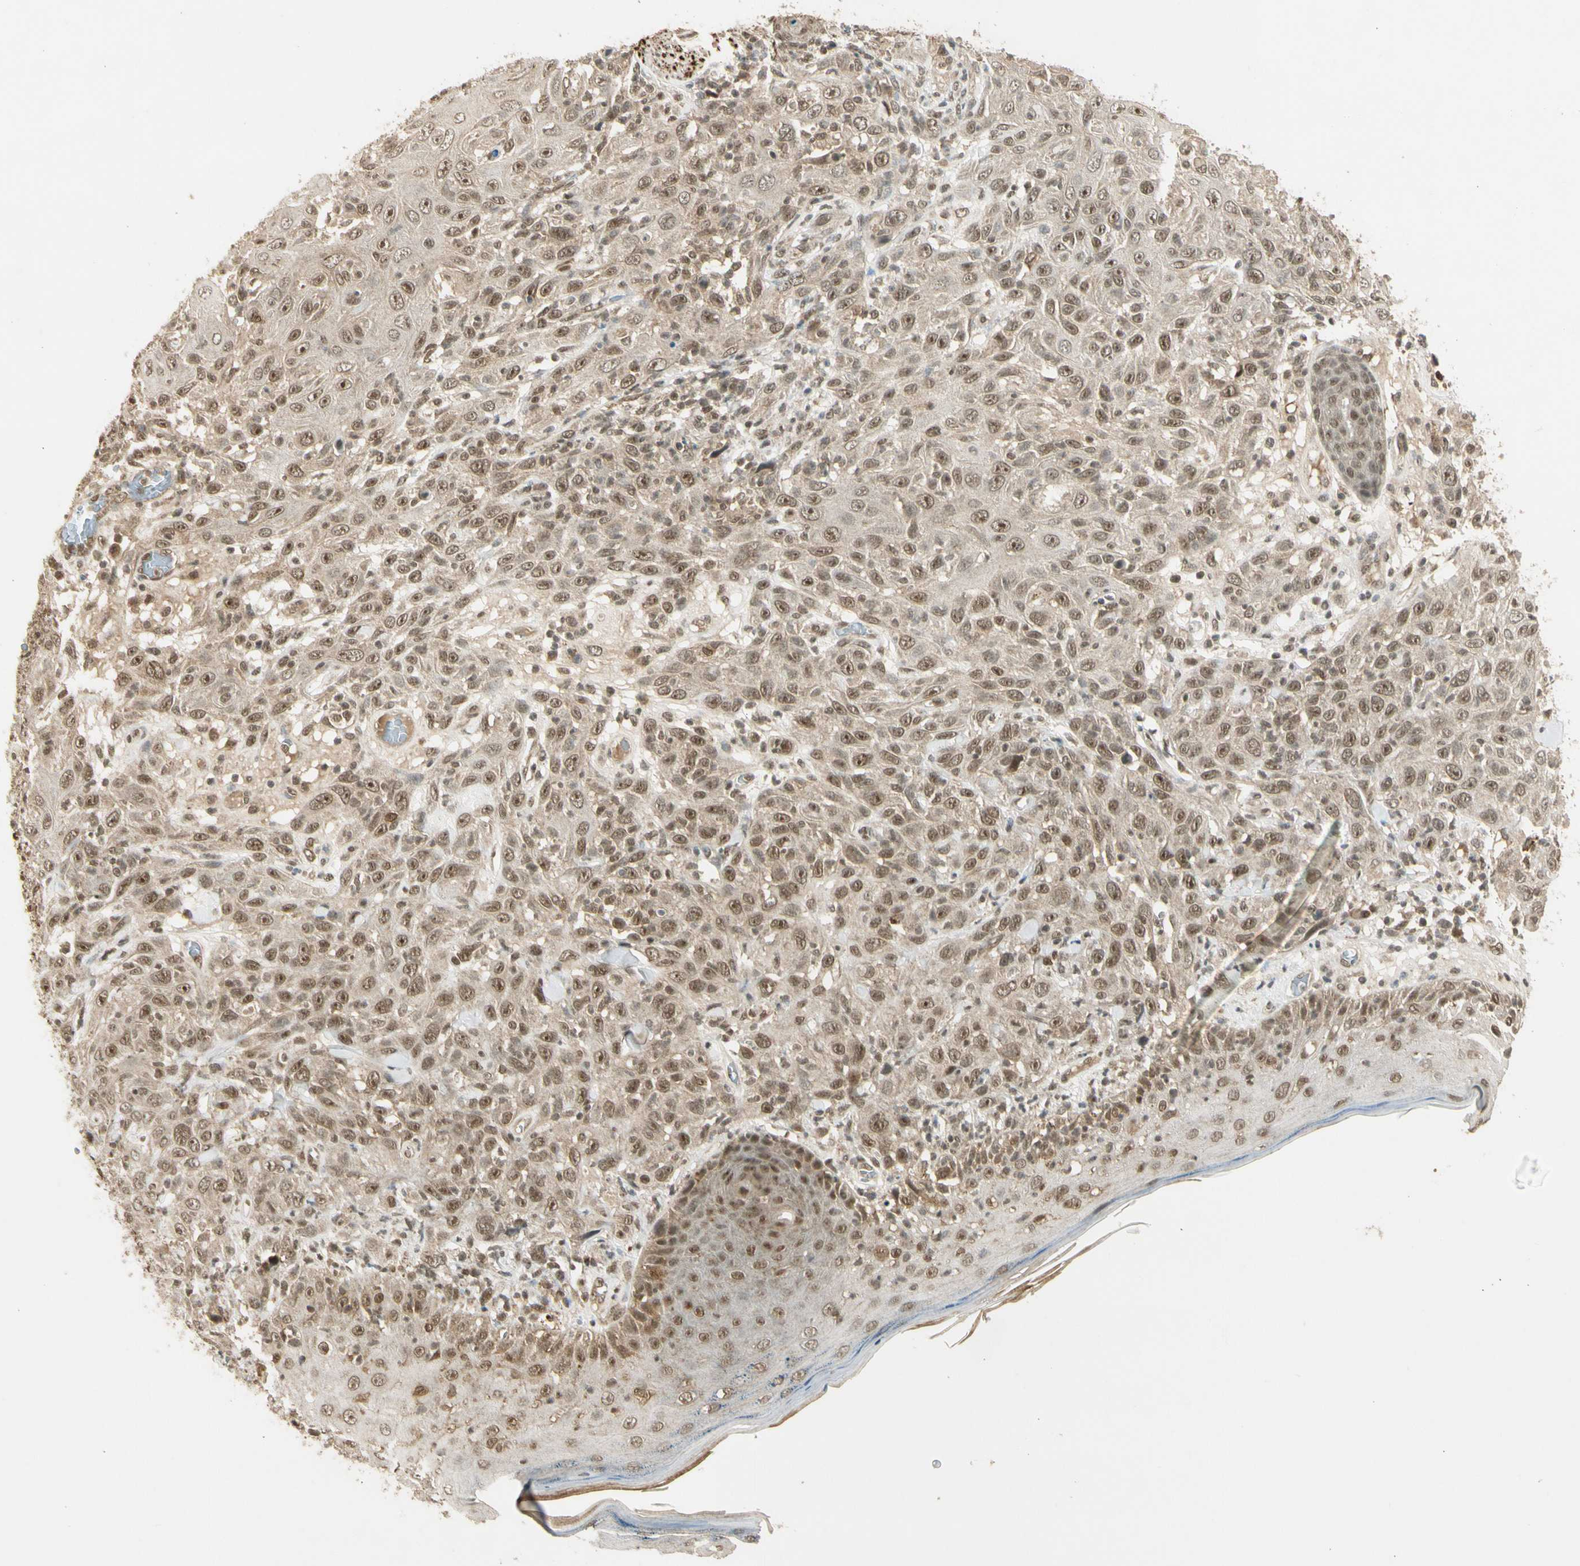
{"staining": {"intensity": "moderate", "quantity": ">75%", "location": "cytoplasmic/membranous,nuclear"}, "tissue": "skin cancer", "cell_type": "Tumor cells", "image_type": "cancer", "snomed": [{"axis": "morphology", "description": "Squamous cell carcinoma, NOS"}, {"axis": "topography", "description": "Skin"}], "caption": "The immunohistochemical stain shows moderate cytoplasmic/membranous and nuclear positivity in tumor cells of skin squamous cell carcinoma tissue. (DAB IHC with brightfield microscopy, high magnification).", "gene": "ZNF135", "patient": {"sex": "female", "age": 88}}